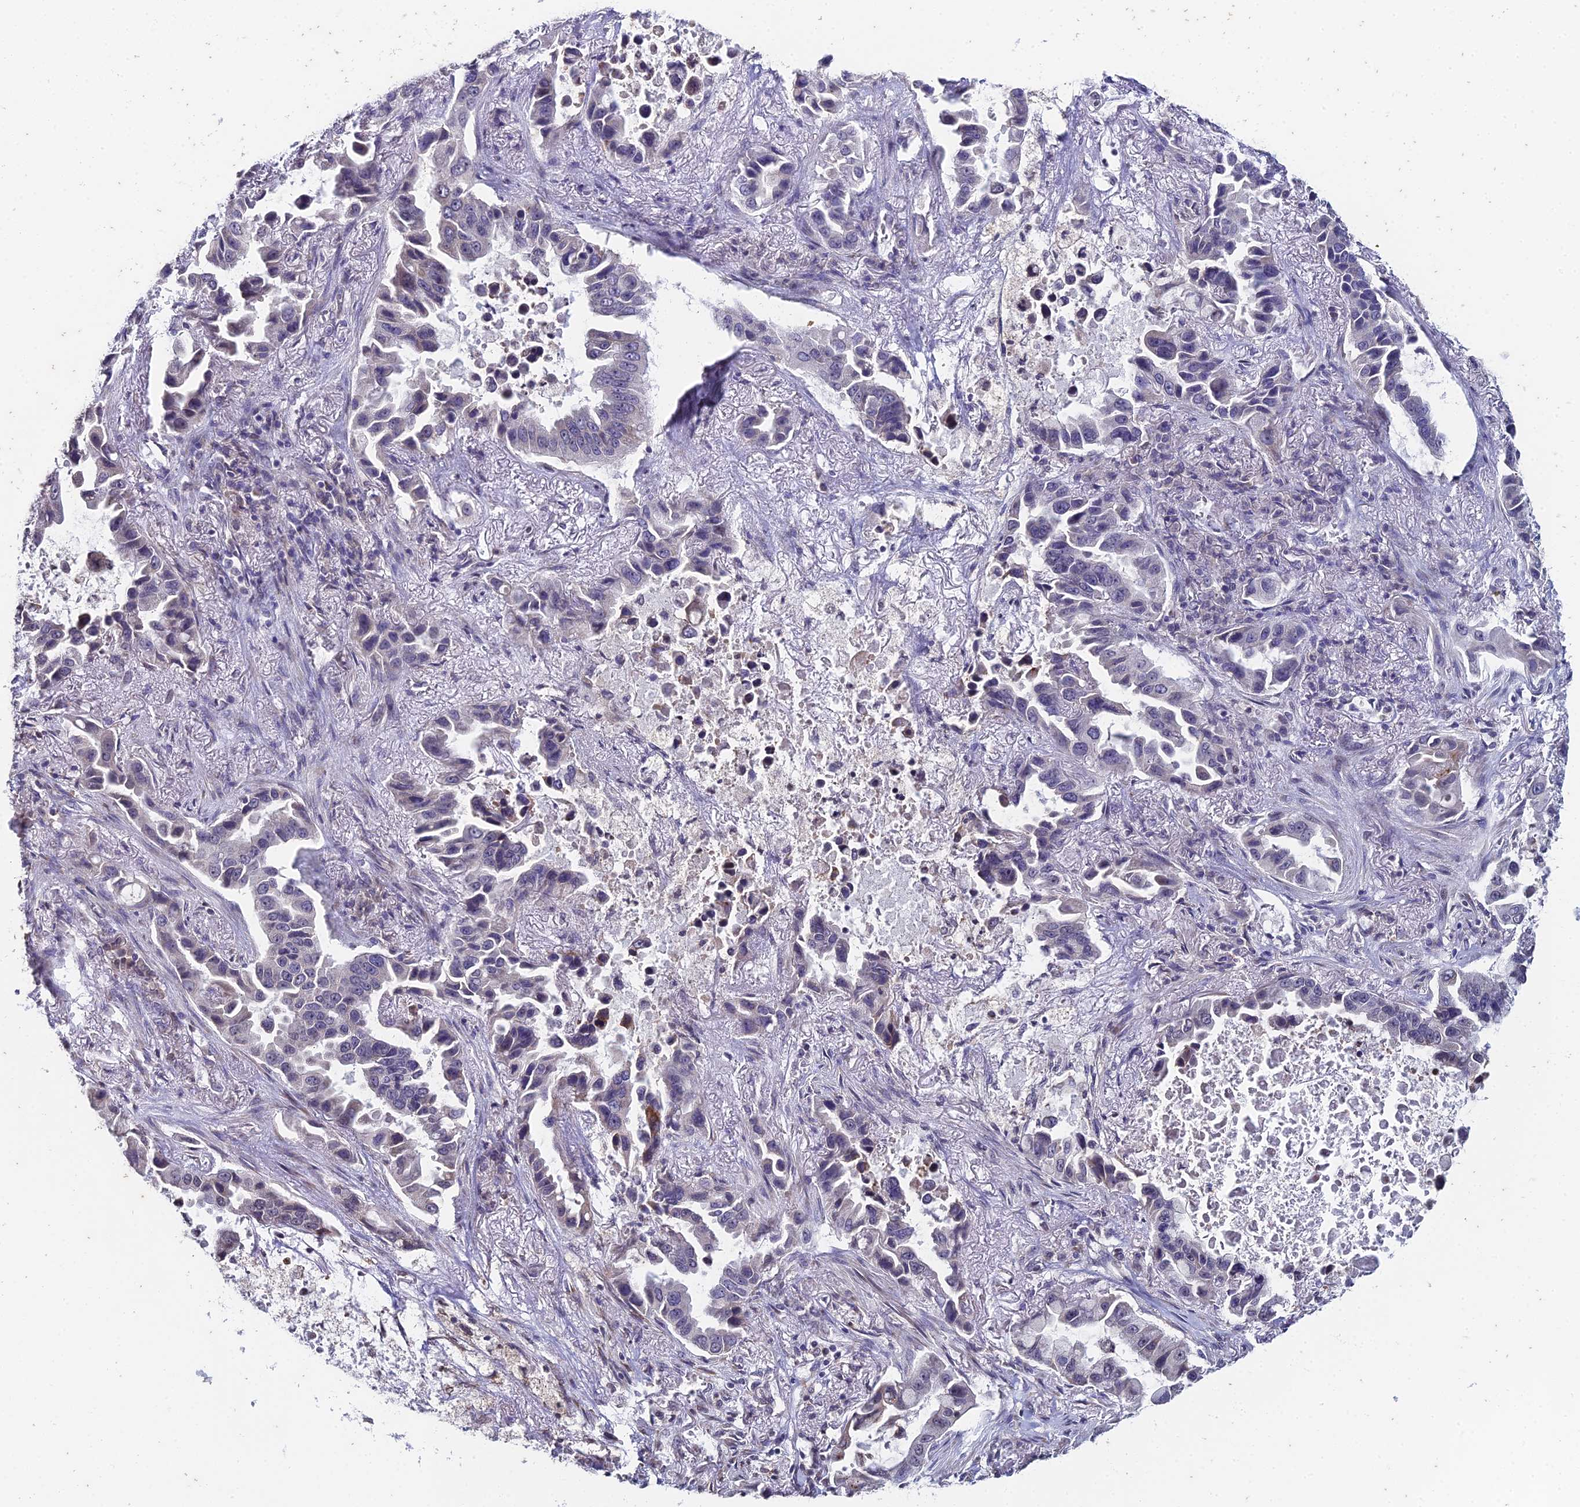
{"staining": {"intensity": "negative", "quantity": "none", "location": "none"}, "tissue": "lung cancer", "cell_type": "Tumor cells", "image_type": "cancer", "snomed": [{"axis": "morphology", "description": "Adenocarcinoma, NOS"}, {"axis": "topography", "description": "Lung"}], "caption": "Immunohistochemical staining of lung cancer reveals no significant expression in tumor cells.", "gene": "PRR22", "patient": {"sex": "male", "age": 64}}